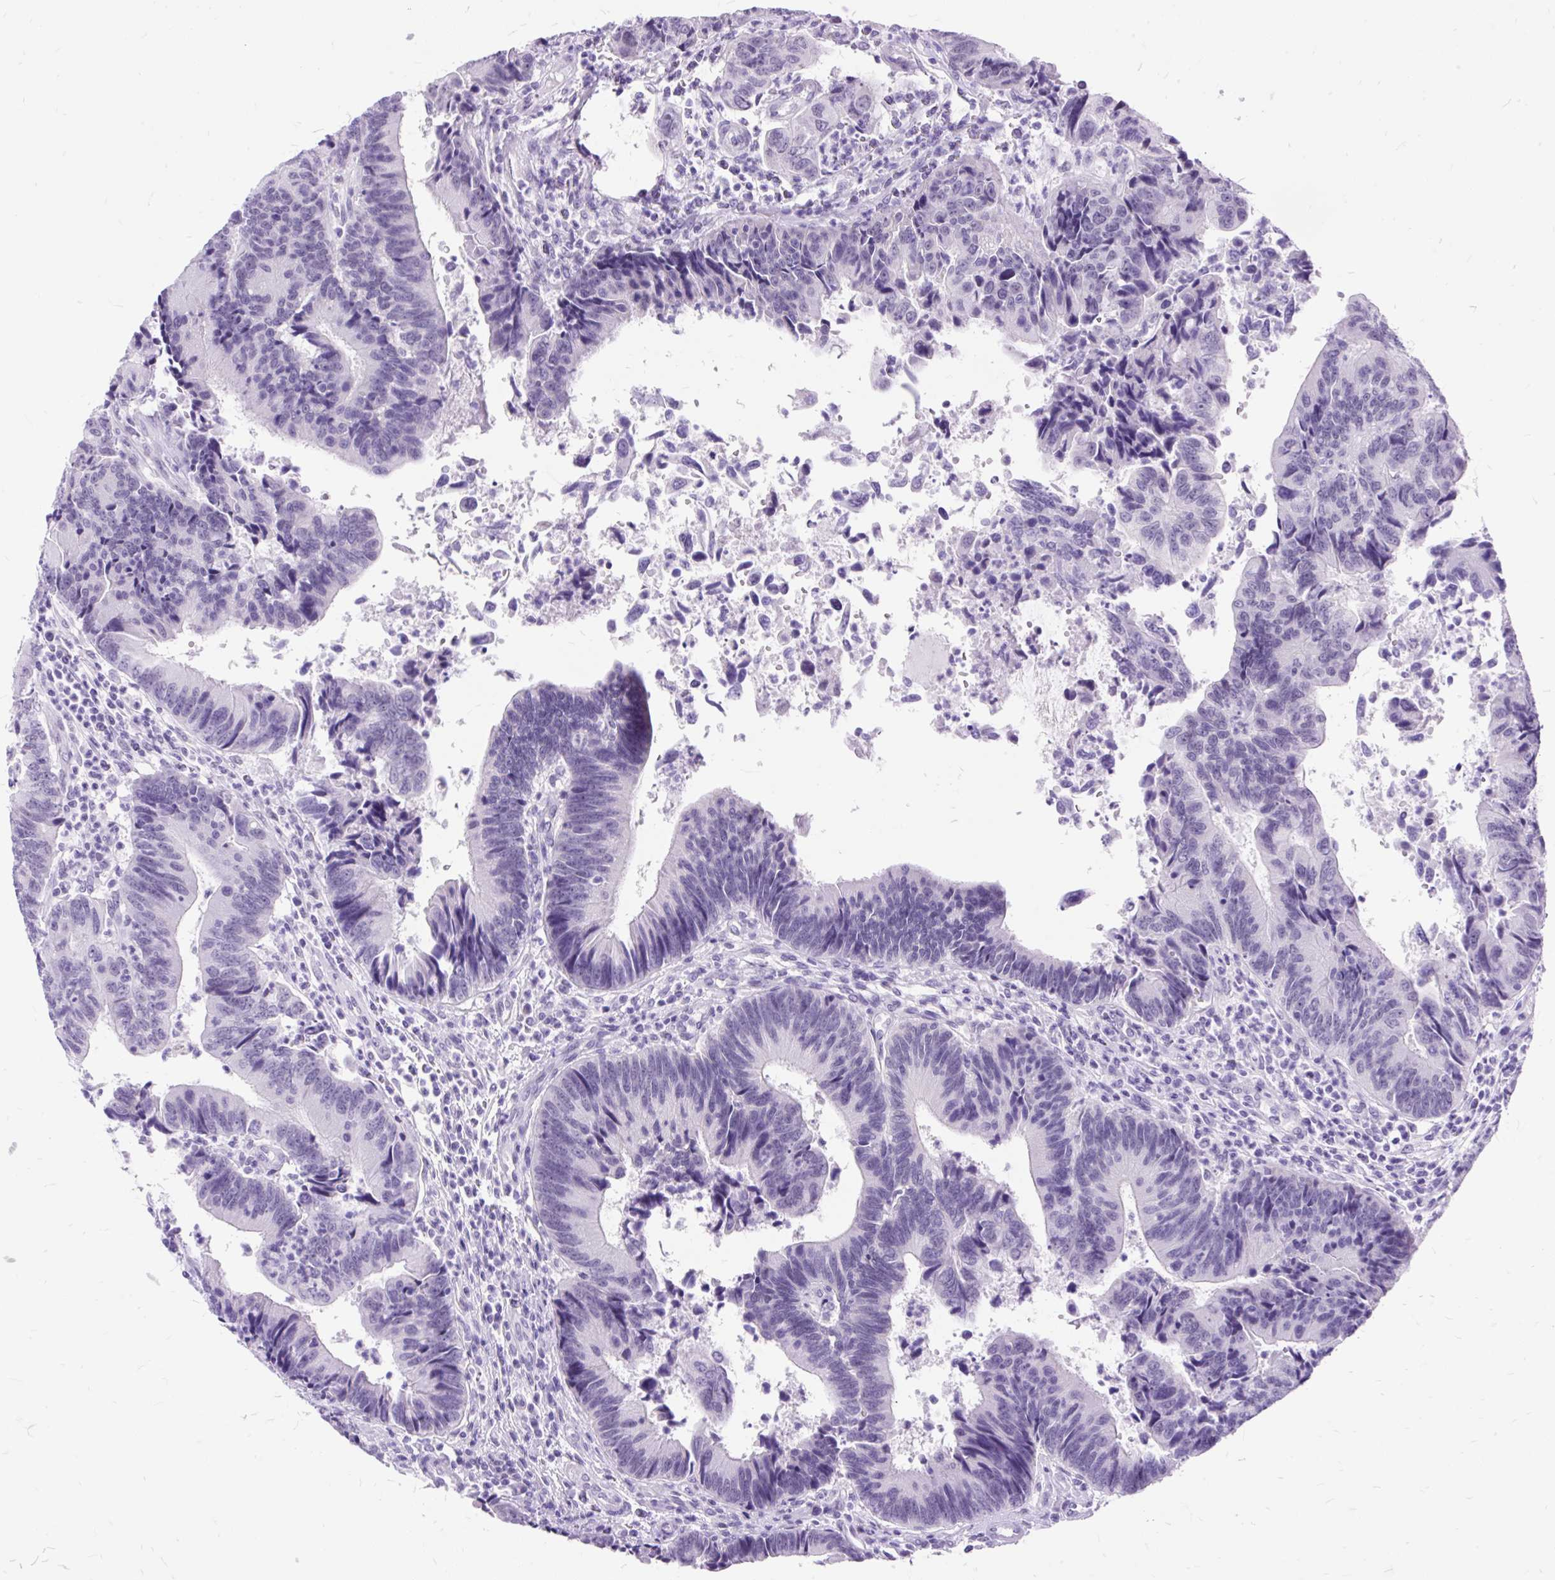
{"staining": {"intensity": "negative", "quantity": "none", "location": "none"}, "tissue": "colorectal cancer", "cell_type": "Tumor cells", "image_type": "cancer", "snomed": [{"axis": "morphology", "description": "Adenocarcinoma, NOS"}, {"axis": "topography", "description": "Colon"}], "caption": "A high-resolution photomicrograph shows immunohistochemistry (IHC) staining of colorectal cancer, which reveals no significant expression in tumor cells.", "gene": "SCGB1A1", "patient": {"sex": "female", "age": 67}}